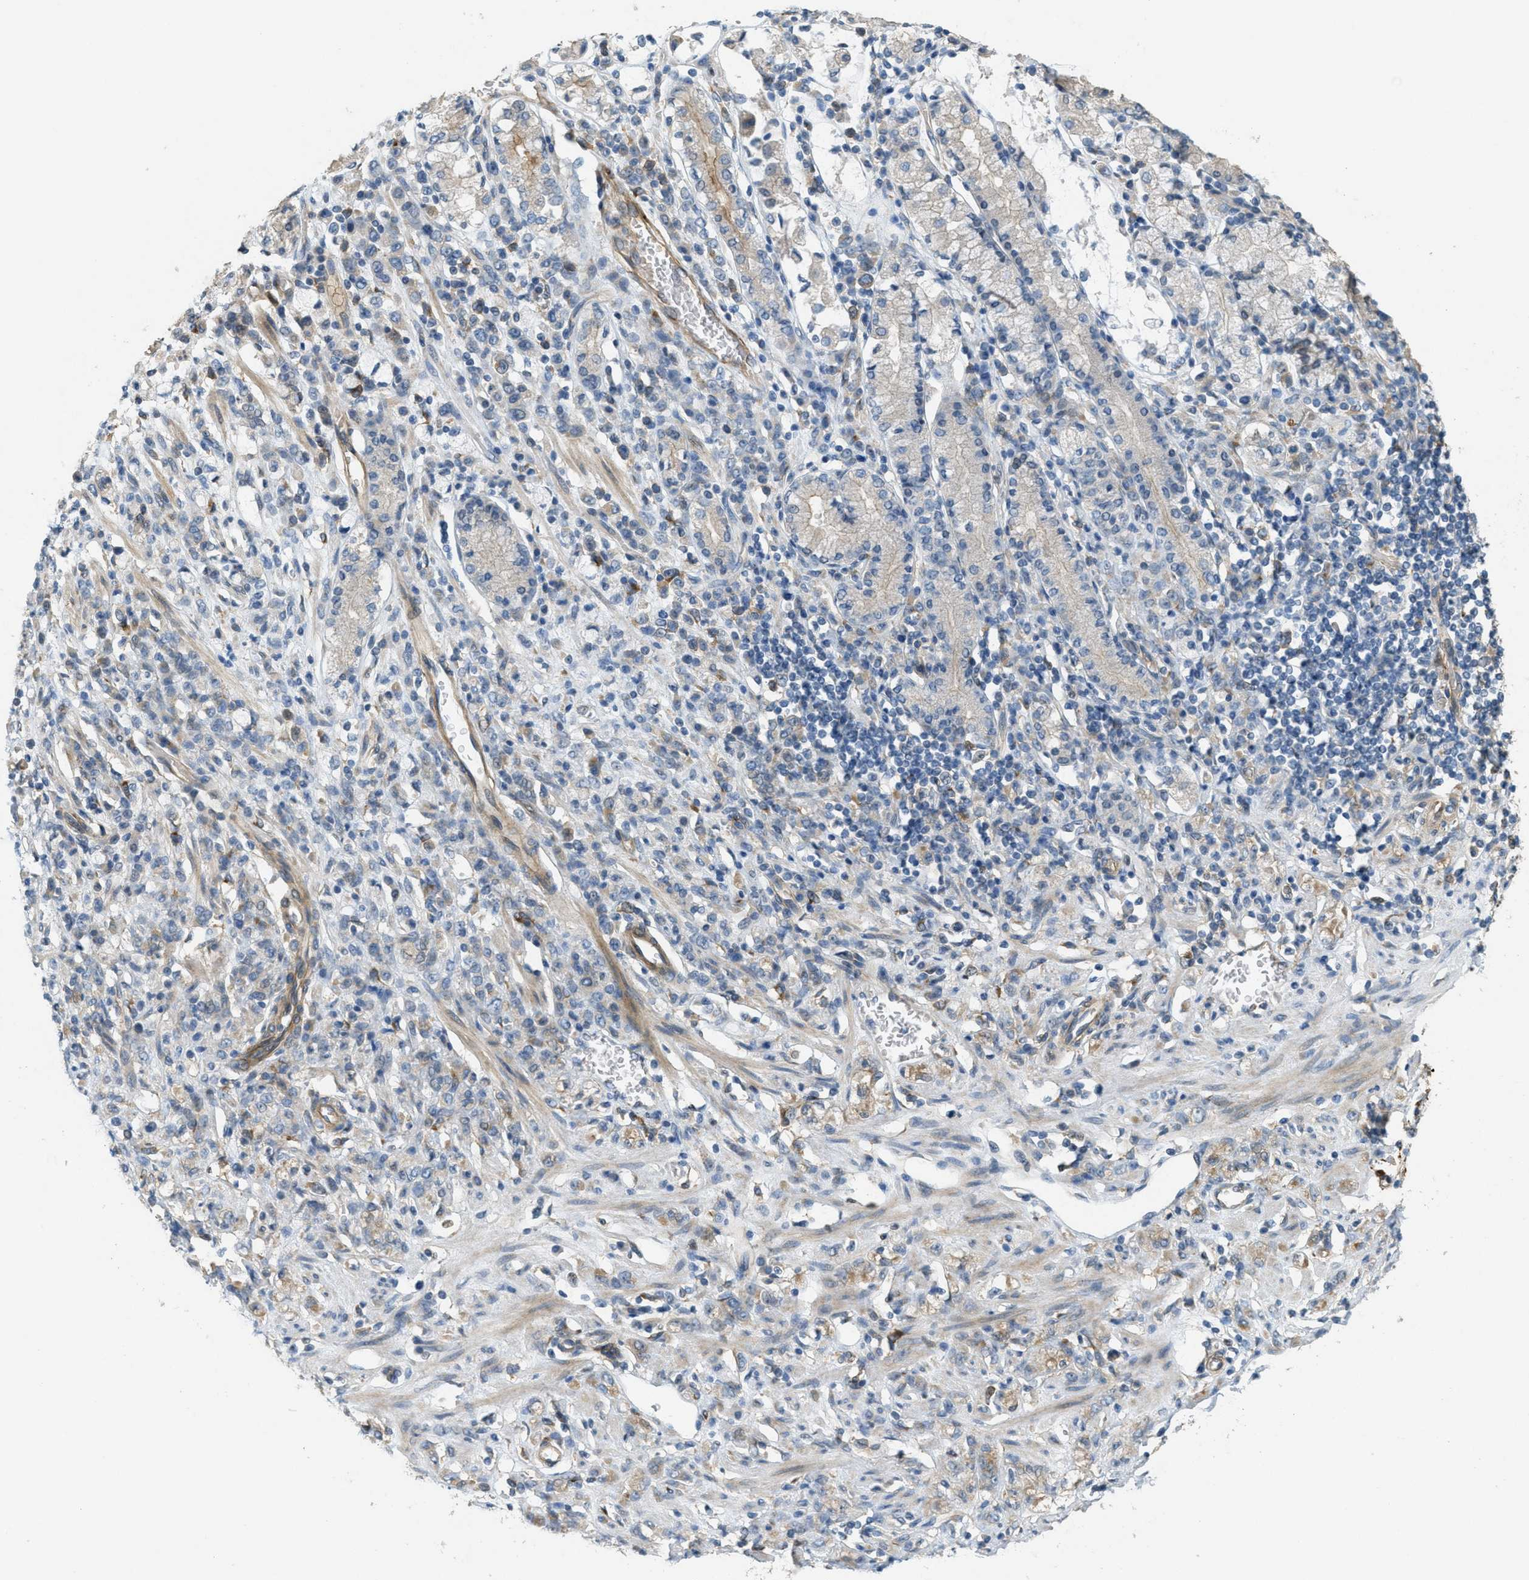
{"staining": {"intensity": "moderate", "quantity": "25%-75%", "location": "cytoplasmic/membranous"}, "tissue": "stomach cancer", "cell_type": "Tumor cells", "image_type": "cancer", "snomed": [{"axis": "morphology", "description": "Normal tissue, NOS"}, {"axis": "morphology", "description": "Adenocarcinoma, NOS"}, {"axis": "topography", "description": "Stomach"}], "caption": "Stomach cancer tissue reveals moderate cytoplasmic/membranous expression in approximately 25%-75% of tumor cells, visualized by immunohistochemistry.", "gene": "ADCY5", "patient": {"sex": "male", "age": 82}}